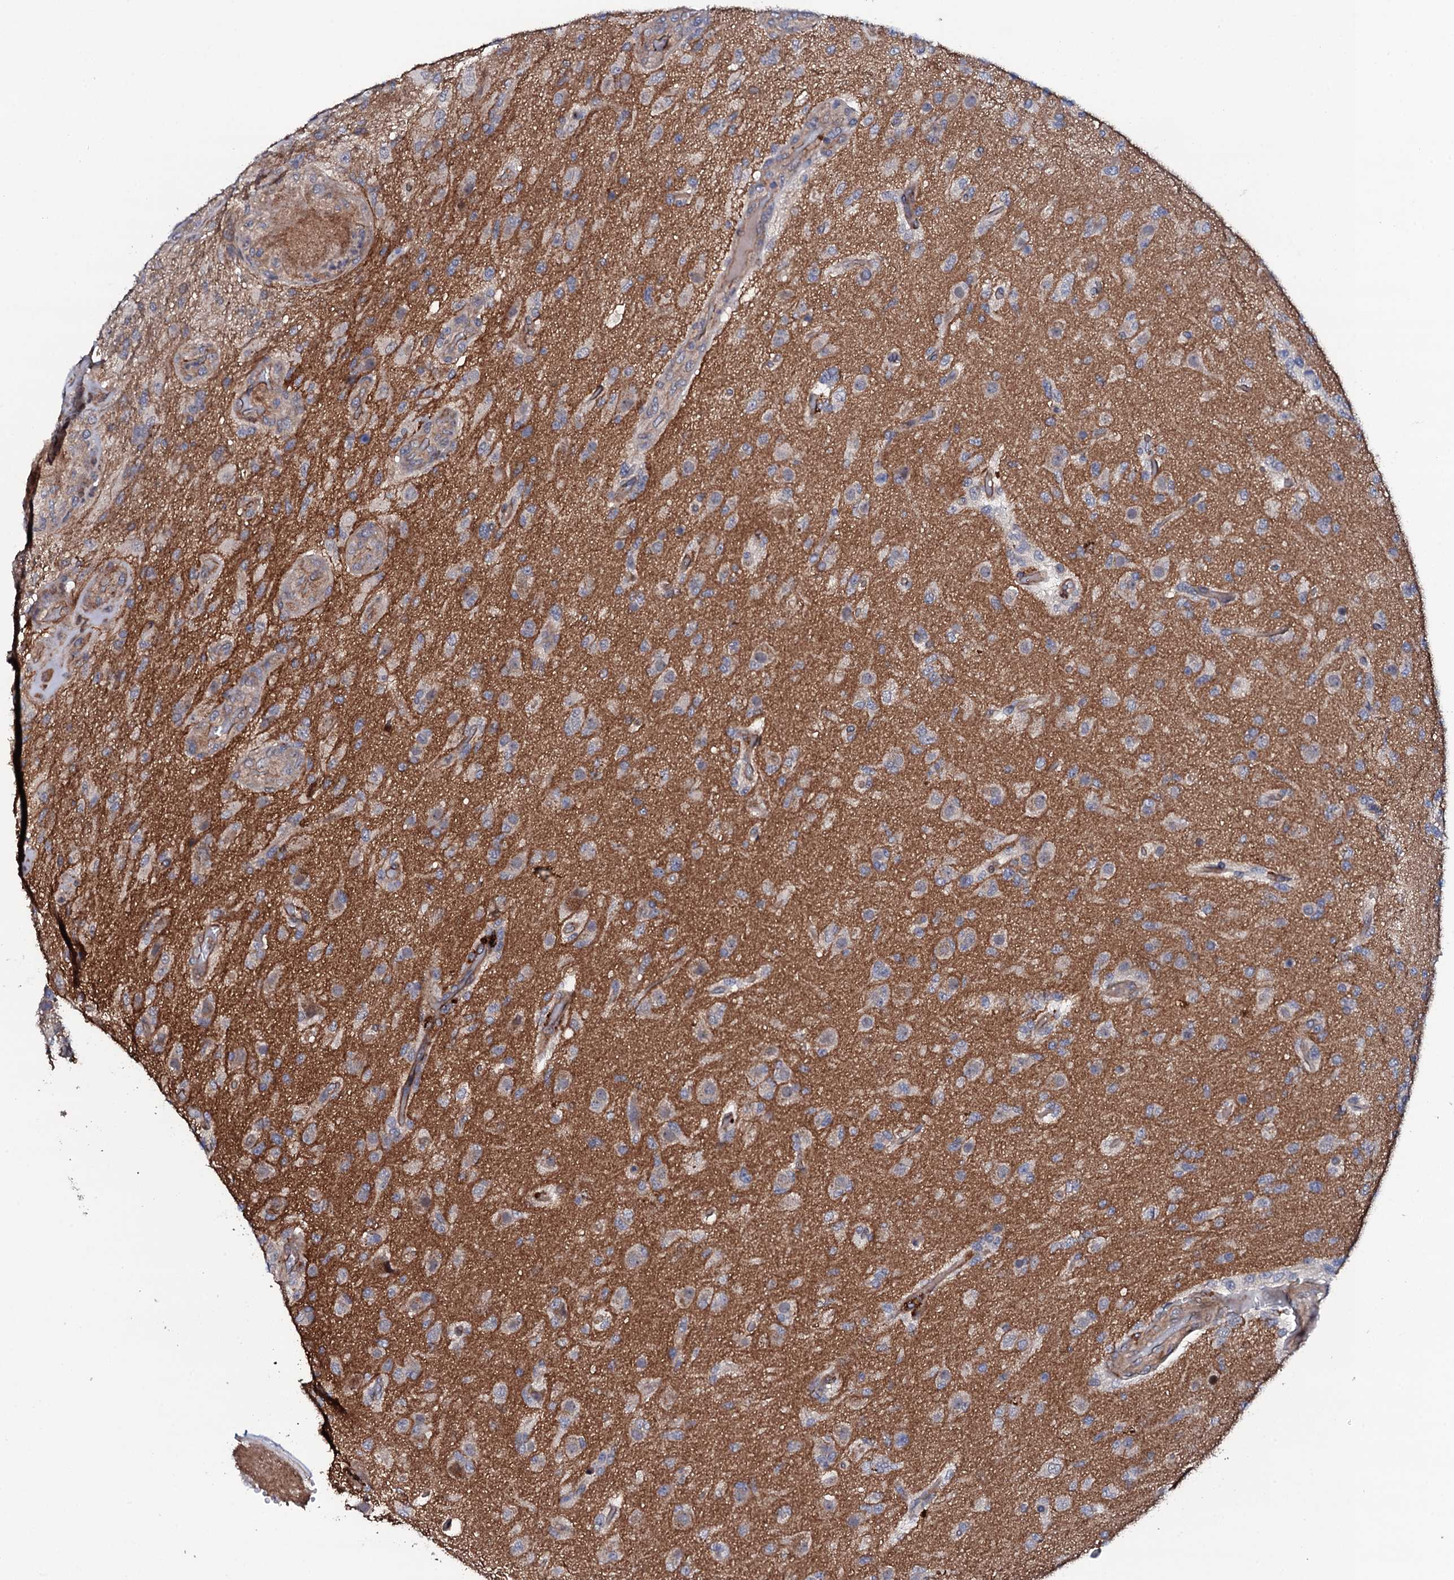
{"staining": {"intensity": "negative", "quantity": "none", "location": "none"}, "tissue": "glioma", "cell_type": "Tumor cells", "image_type": "cancer", "snomed": [{"axis": "morphology", "description": "Glioma, malignant, High grade"}, {"axis": "topography", "description": "Brain"}], "caption": "High-grade glioma (malignant) was stained to show a protein in brown. There is no significant positivity in tumor cells.", "gene": "CIAO2A", "patient": {"sex": "female", "age": 74}}